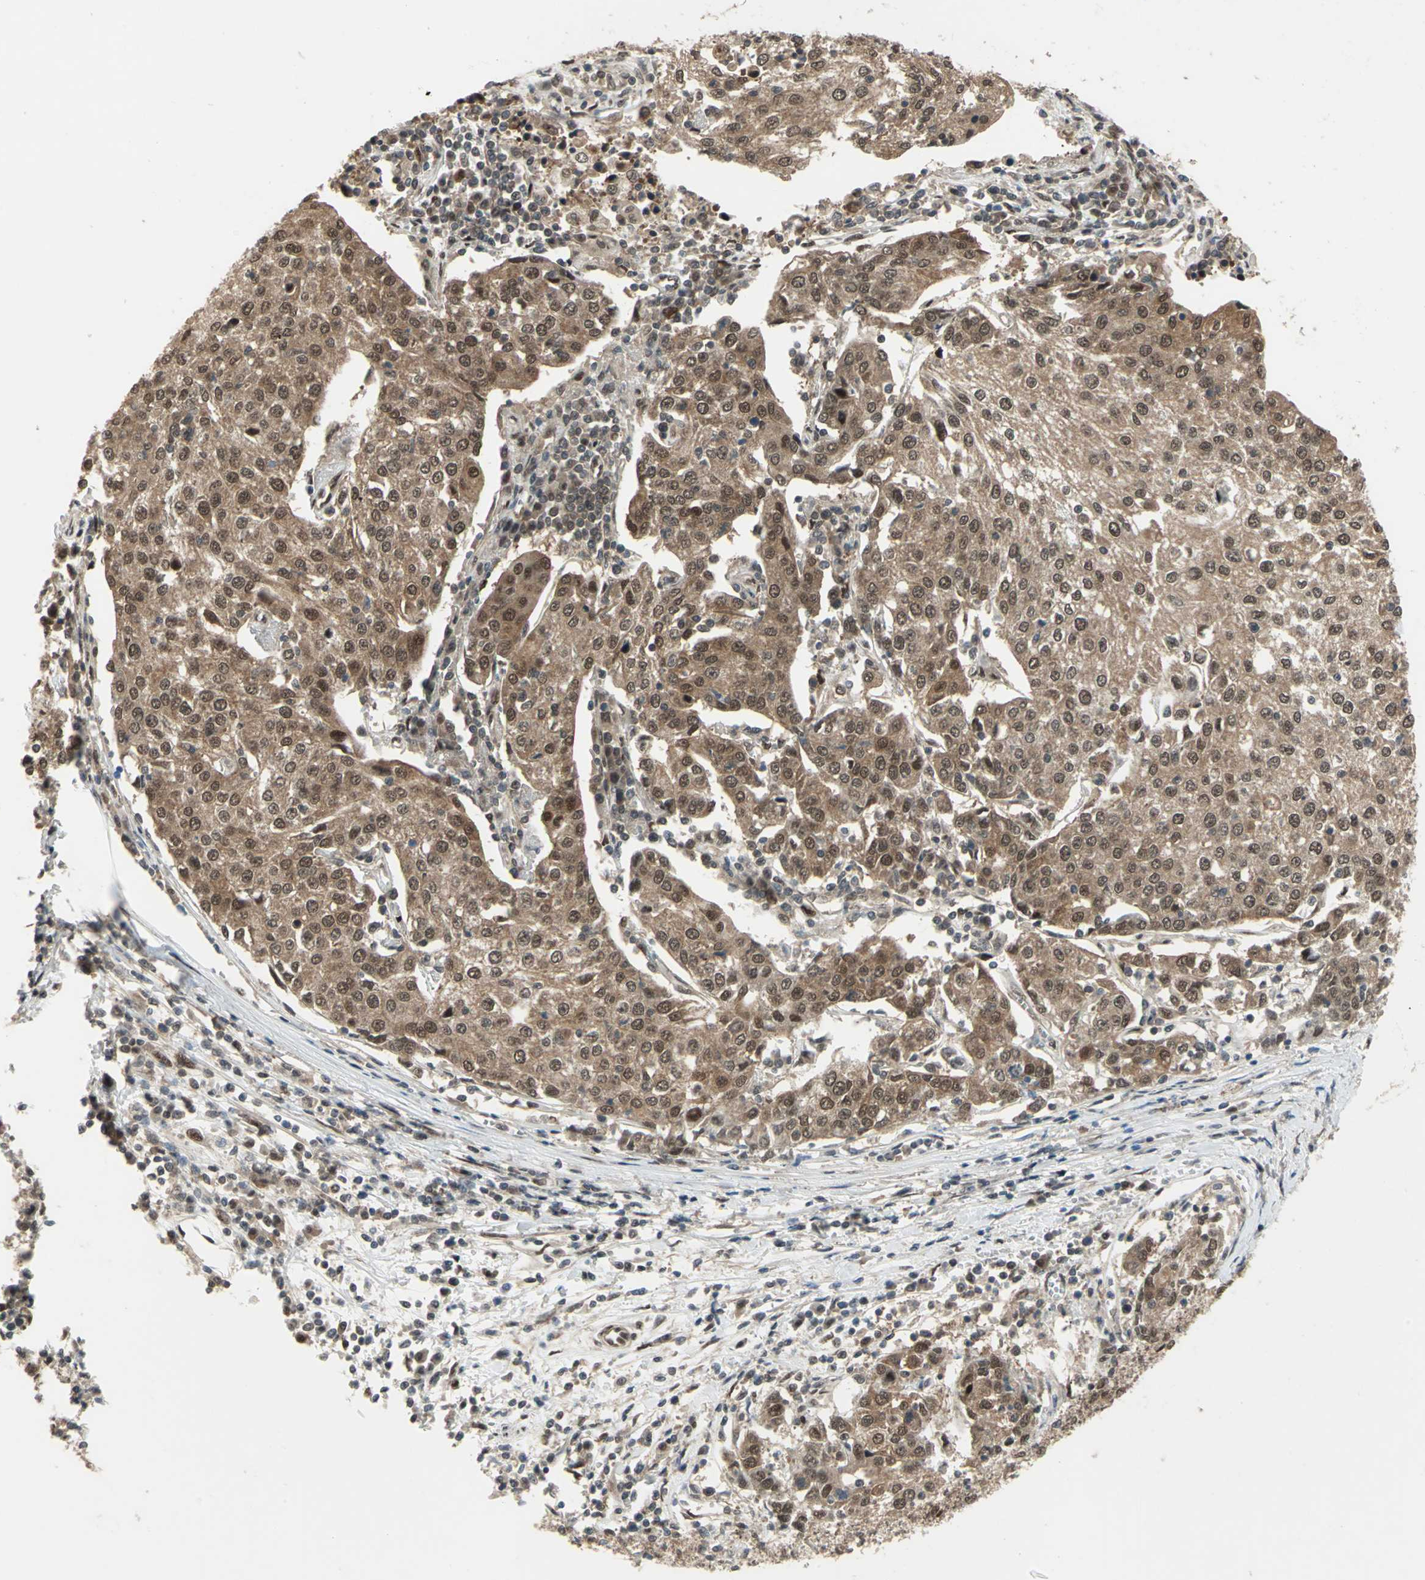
{"staining": {"intensity": "moderate", "quantity": ">75%", "location": "cytoplasmic/membranous,nuclear"}, "tissue": "urothelial cancer", "cell_type": "Tumor cells", "image_type": "cancer", "snomed": [{"axis": "morphology", "description": "Urothelial carcinoma, High grade"}, {"axis": "topography", "description": "Urinary bladder"}], "caption": "Brown immunohistochemical staining in human urothelial carcinoma (high-grade) shows moderate cytoplasmic/membranous and nuclear staining in approximately >75% of tumor cells.", "gene": "COPS5", "patient": {"sex": "female", "age": 85}}